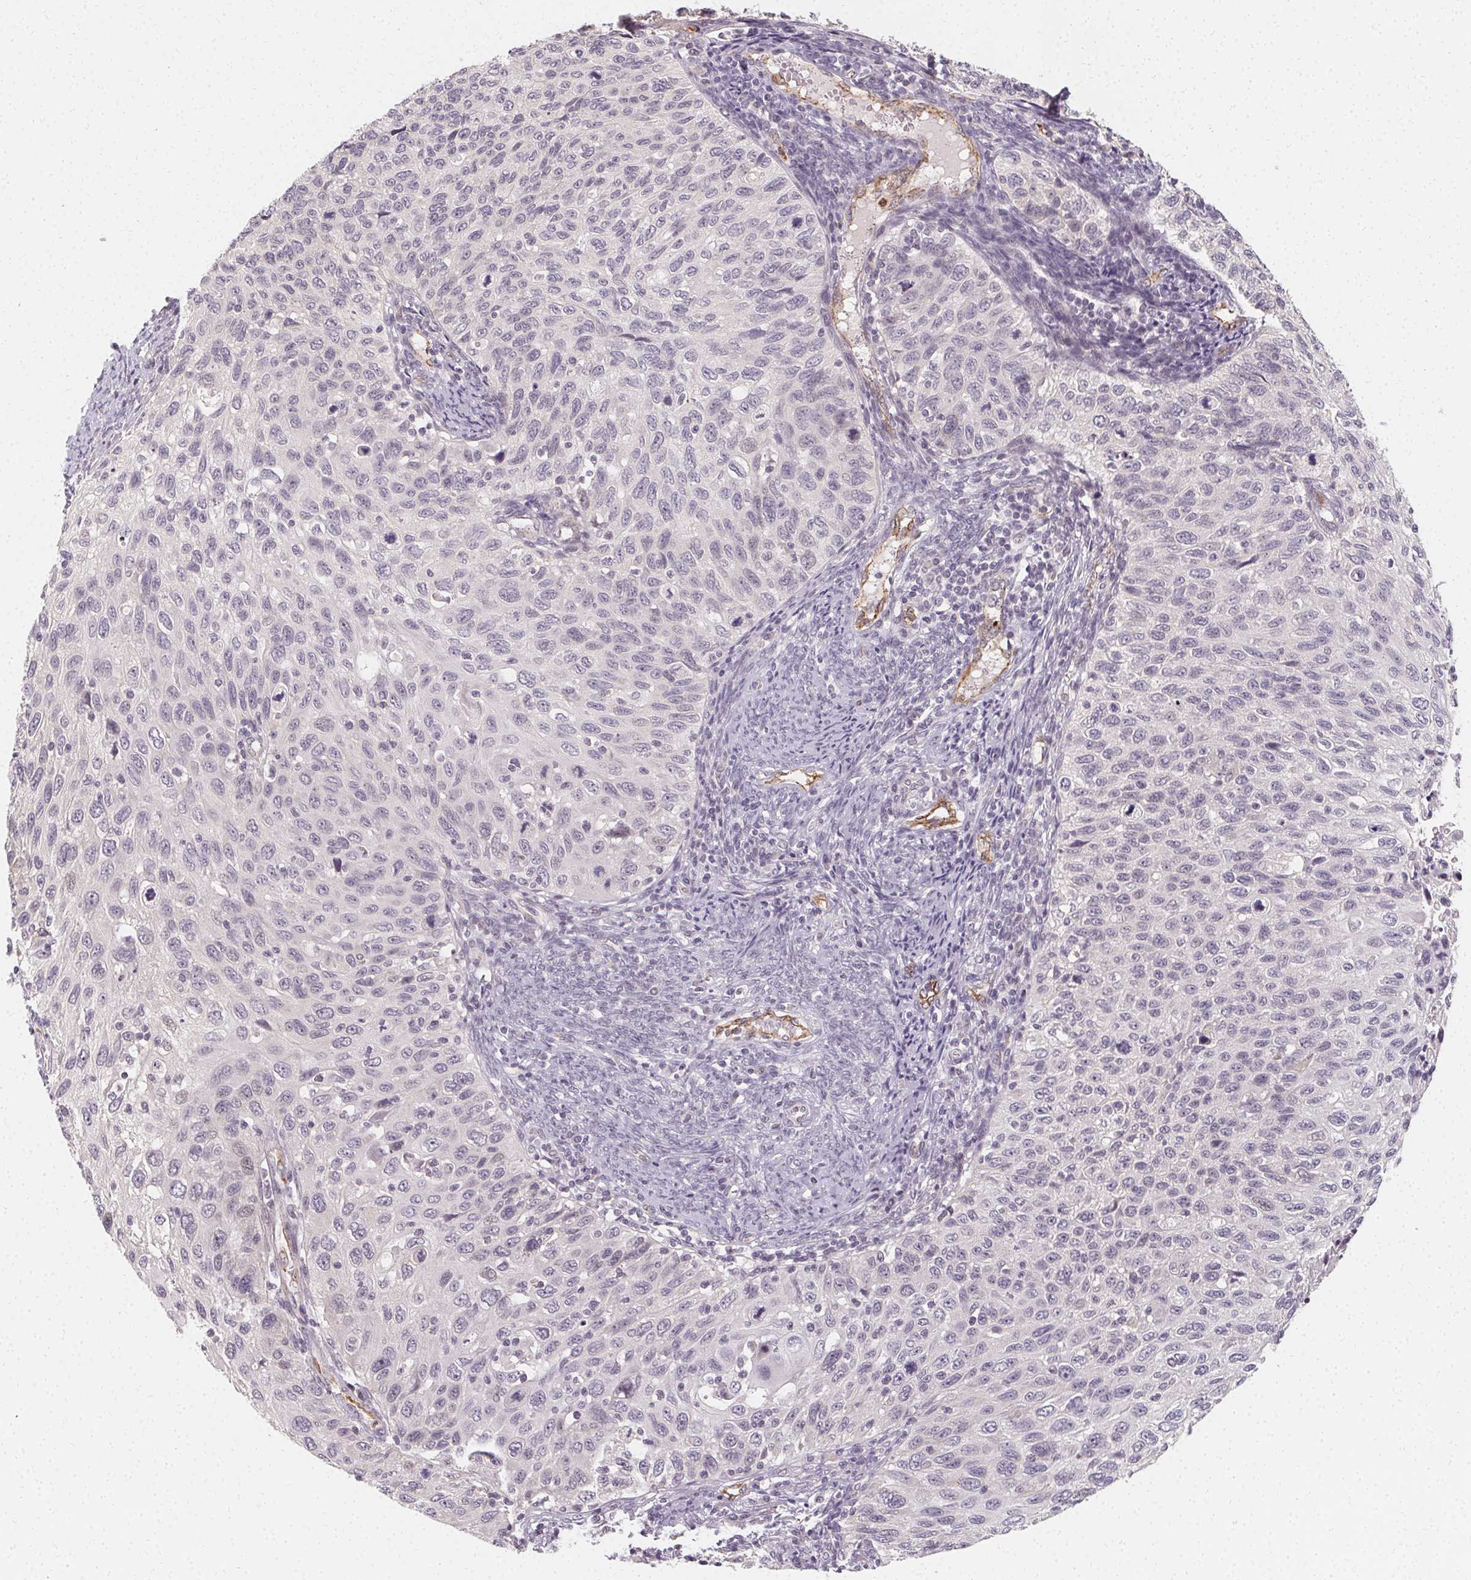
{"staining": {"intensity": "negative", "quantity": "none", "location": "none"}, "tissue": "cervical cancer", "cell_type": "Tumor cells", "image_type": "cancer", "snomed": [{"axis": "morphology", "description": "Squamous cell carcinoma, NOS"}, {"axis": "topography", "description": "Cervix"}], "caption": "Immunohistochemistry (IHC) micrograph of neoplastic tissue: human squamous cell carcinoma (cervical) stained with DAB (3,3'-diaminobenzidine) demonstrates no significant protein staining in tumor cells.", "gene": "CLCNKB", "patient": {"sex": "female", "age": 70}}